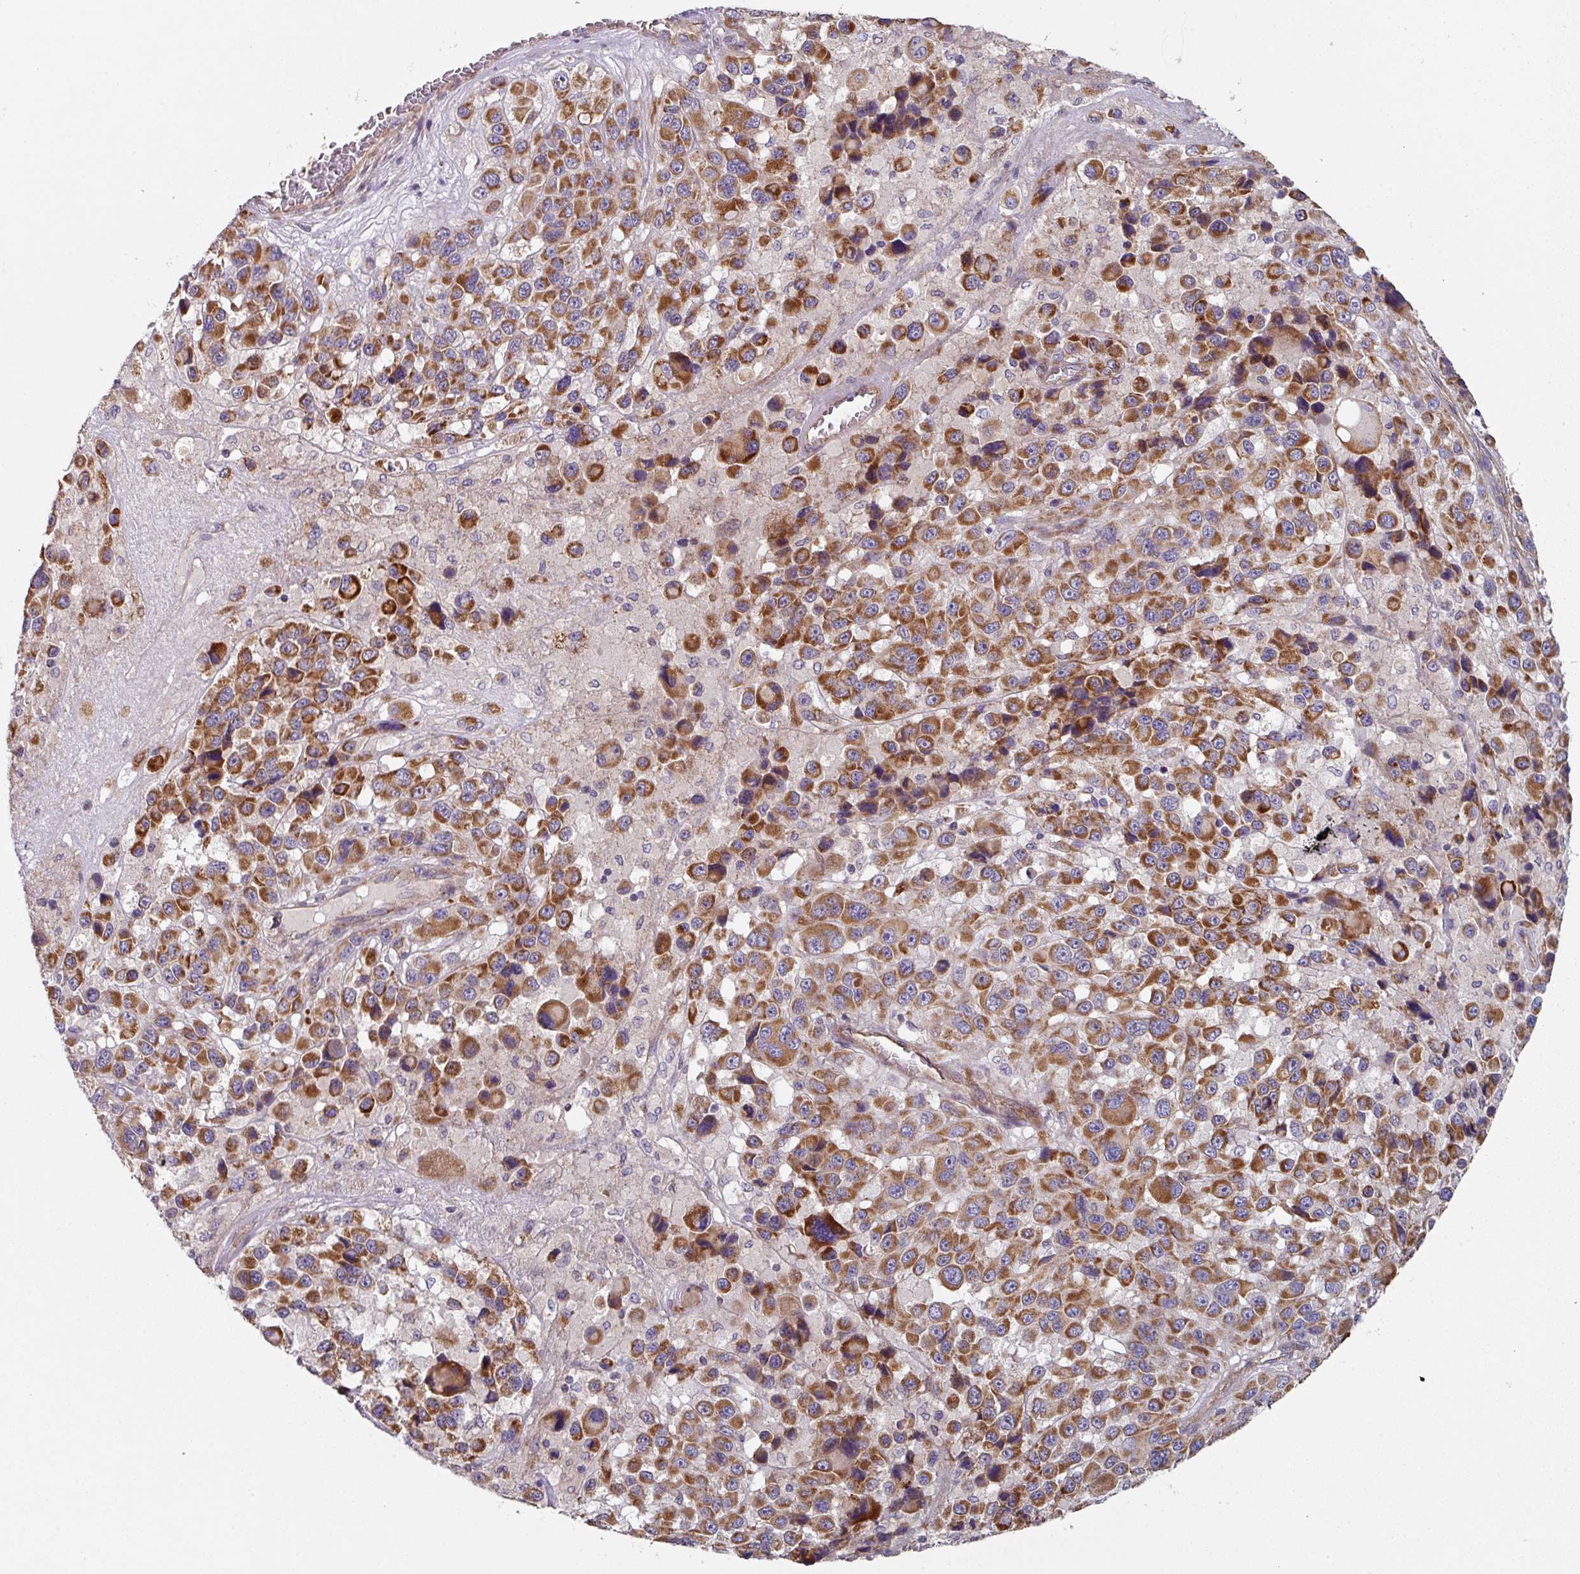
{"staining": {"intensity": "strong", "quantity": ">75%", "location": "cytoplasmic/membranous"}, "tissue": "melanoma", "cell_type": "Tumor cells", "image_type": "cancer", "snomed": [{"axis": "morphology", "description": "Malignant melanoma, Metastatic site"}, {"axis": "topography", "description": "Lymph node"}], "caption": "This is a micrograph of immunohistochemistry staining of melanoma, which shows strong positivity in the cytoplasmic/membranous of tumor cells.", "gene": "DCAF12L2", "patient": {"sex": "female", "age": 65}}